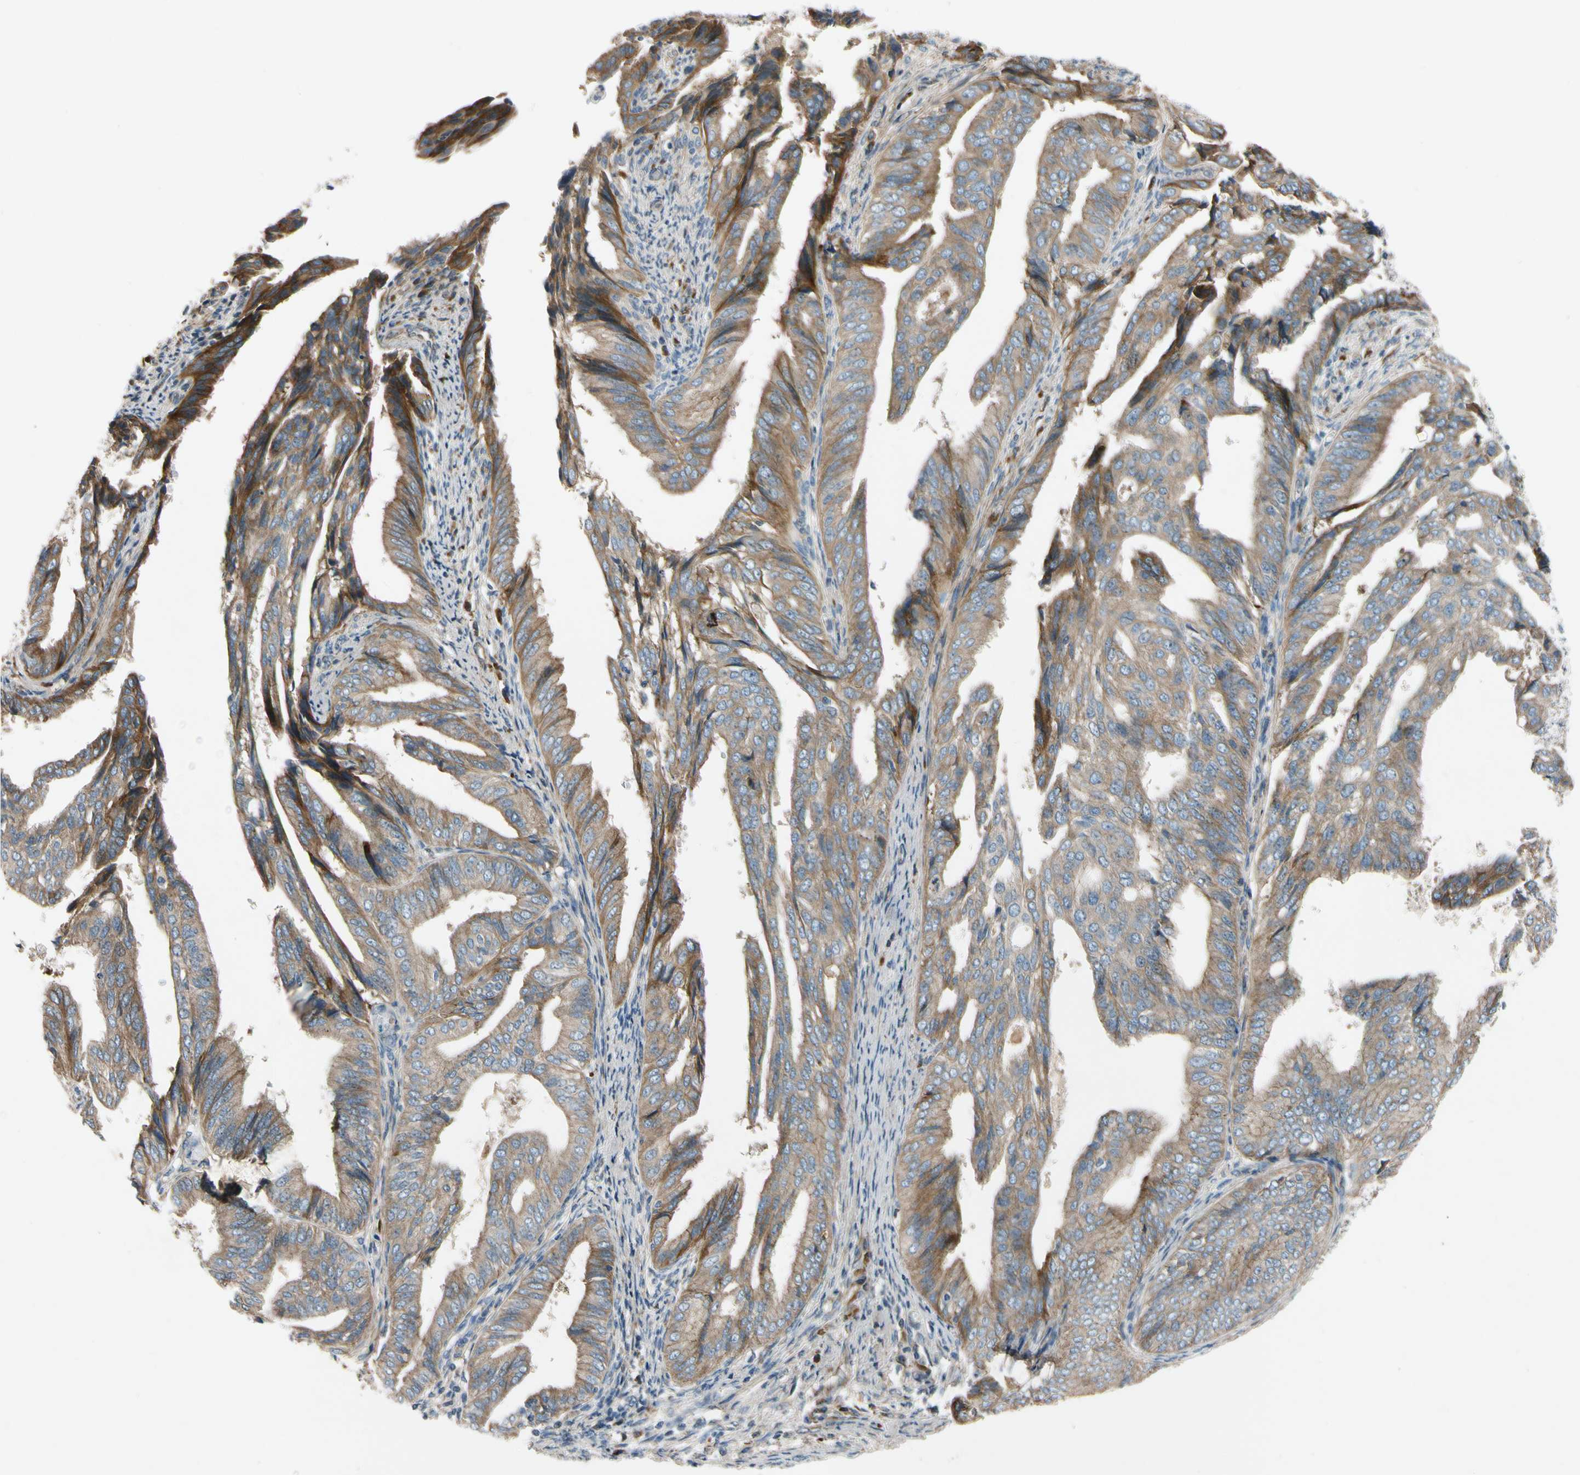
{"staining": {"intensity": "moderate", "quantity": ">75%", "location": "cytoplasmic/membranous"}, "tissue": "endometrial cancer", "cell_type": "Tumor cells", "image_type": "cancer", "snomed": [{"axis": "morphology", "description": "Adenocarcinoma, NOS"}, {"axis": "topography", "description": "Endometrium"}], "caption": "Moderate cytoplasmic/membranous staining for a protein is identified in about >75% of tumor cells of endometrial adenocarcinoma using IHC.", "gene": "MST1R", "patient": {"sex": "female", "age": 58}}